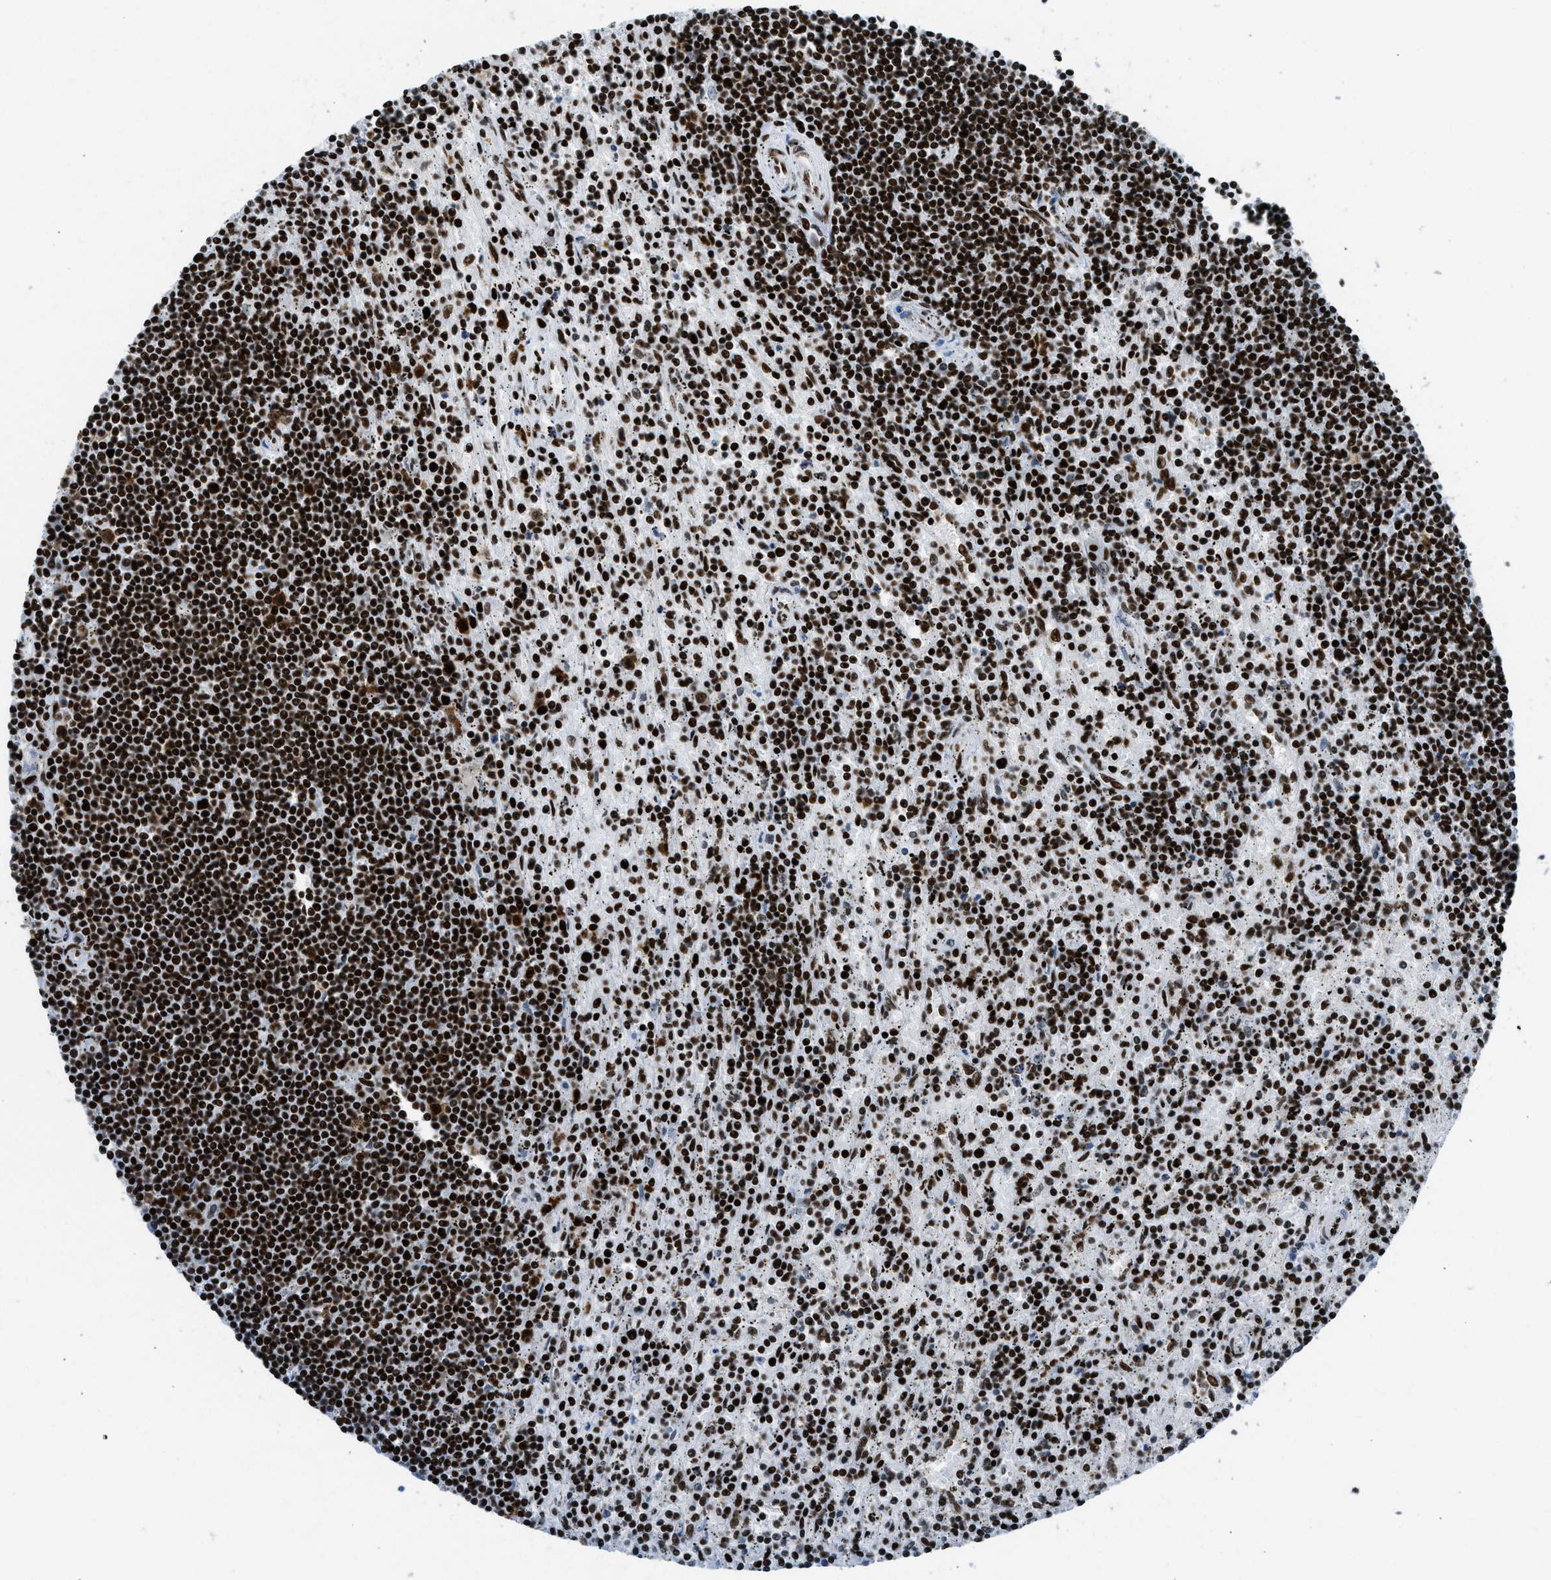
{"staining": {"intensity": "strong", "quantity": ">75%", "location": "nuclear"}, "tissue": "lymphoma", "cell_type": "Tumor cells", "image_type": "cancer", "snomed": [{"axis": "morphology", "description": "Malignant lymphoma, non-Hodgkin's type, Low grade"}, {"axis": "topography", "description": "Spleen"}], "caption": "This micrograph exhibits IHC staining of human malignant lymphoma, non-Hodgkin's type (low-grade), with high strong nuclear positivity in approximately >75% of tumor cells.", "gene": "PIF1", "patient": {"sex": "male", "age": 76}}